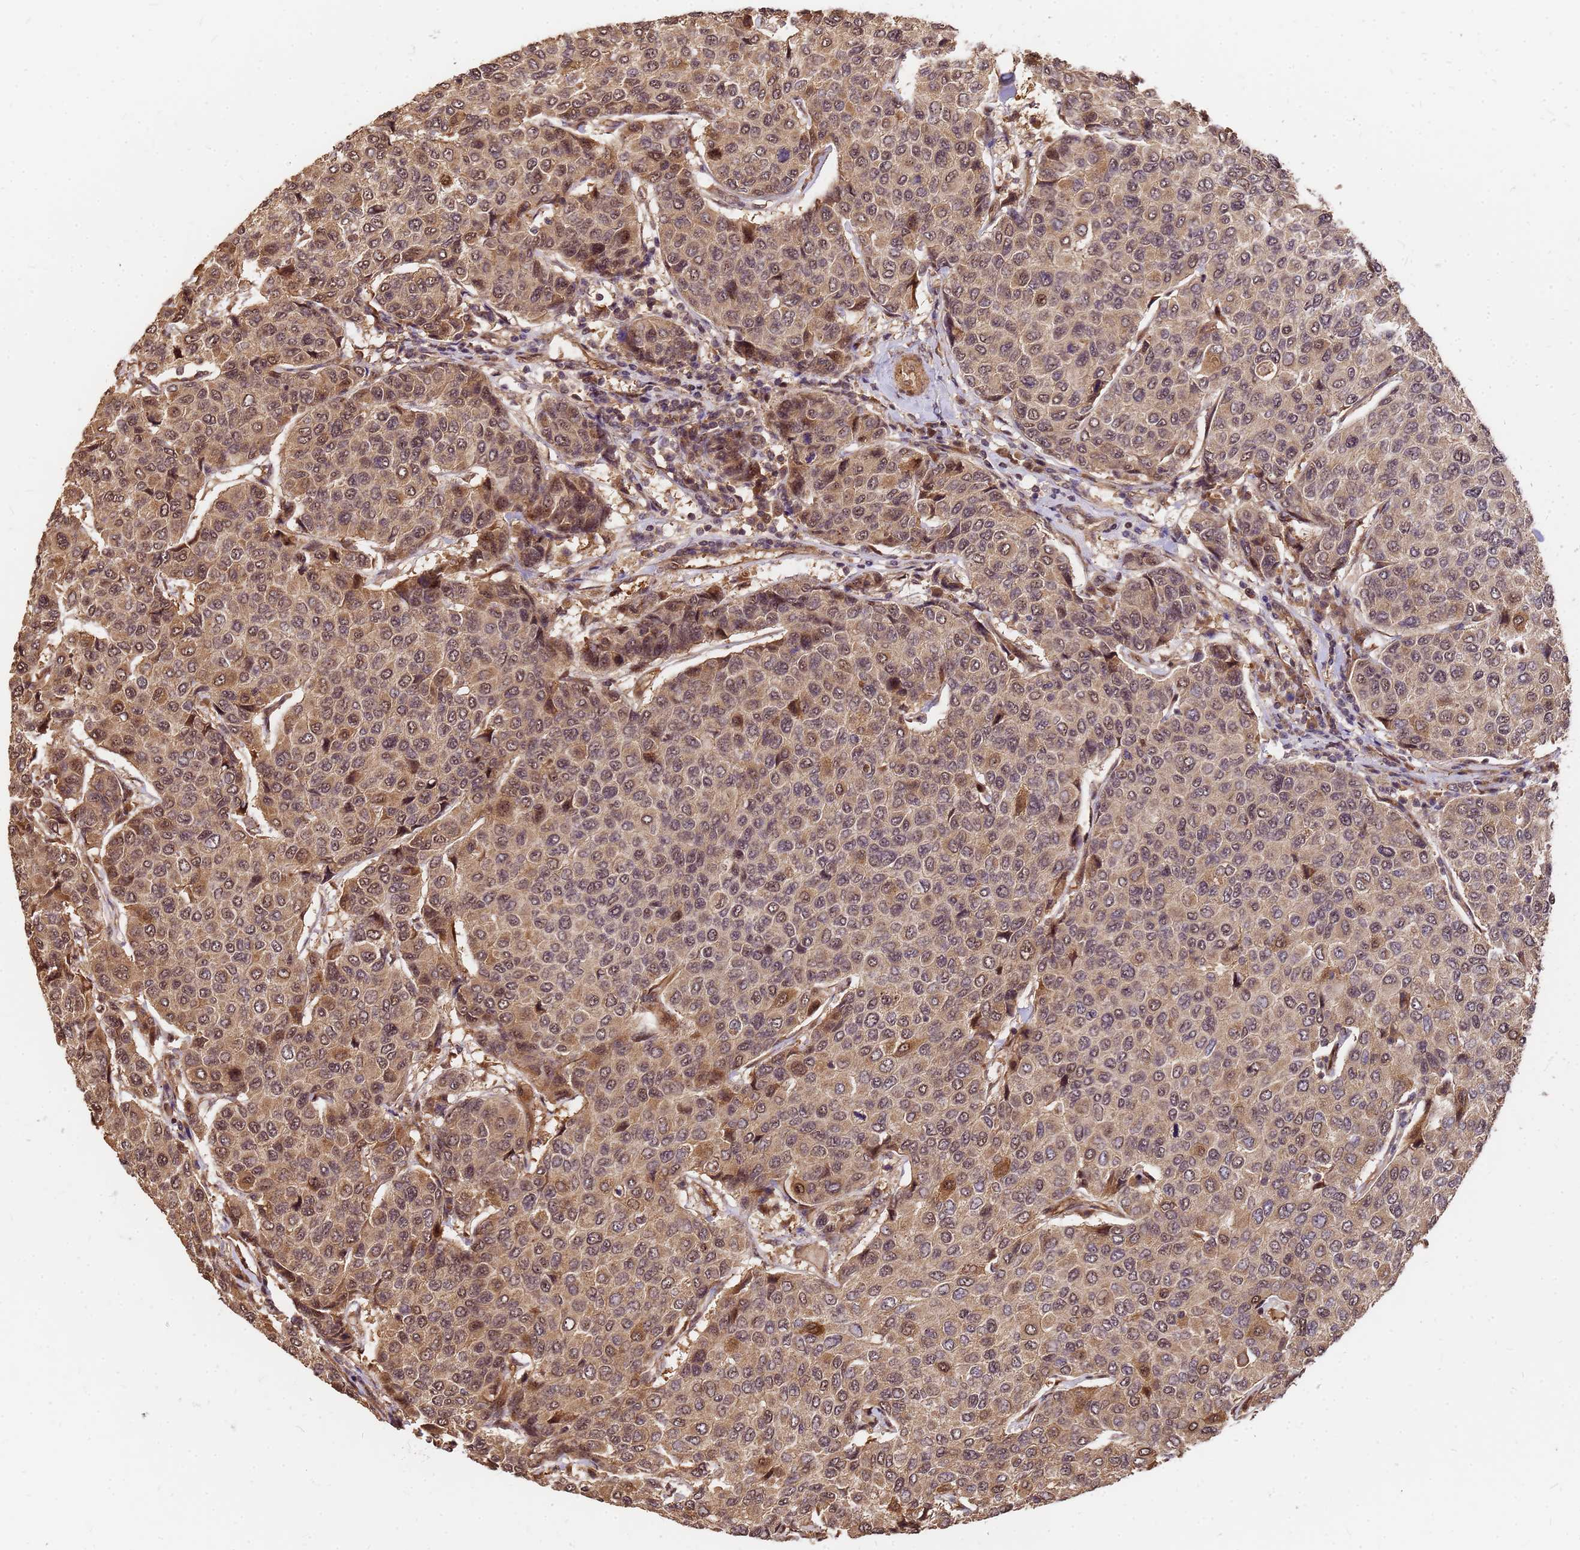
{"staining": {"intensity": "moderate", "quantity": ">75%", "location": "cytoplasmic/membranous,nuclear"}, "tissue": "breast cancer", "cell_type": "Tumor cells", "image_type": "cancer", "snomed": [{"axis": "morphology", "description": "Duct carcinoma"}, {"axis": "topography", "description": "Breast"}], "caption": "Tumor cells display moderate cytoplasmic/membranous and nuclear positivity in approximately >75% of cells in infiltrating ductal carcinoma (breast). (Stains: DAB (3,3'-diaminobenzidine) in brown, nuclei in blue, Microscopy: brightfield microscopy at high magnification).", "gene": "GPATCH8", "patient": {"sex": "female", "age": 55}}